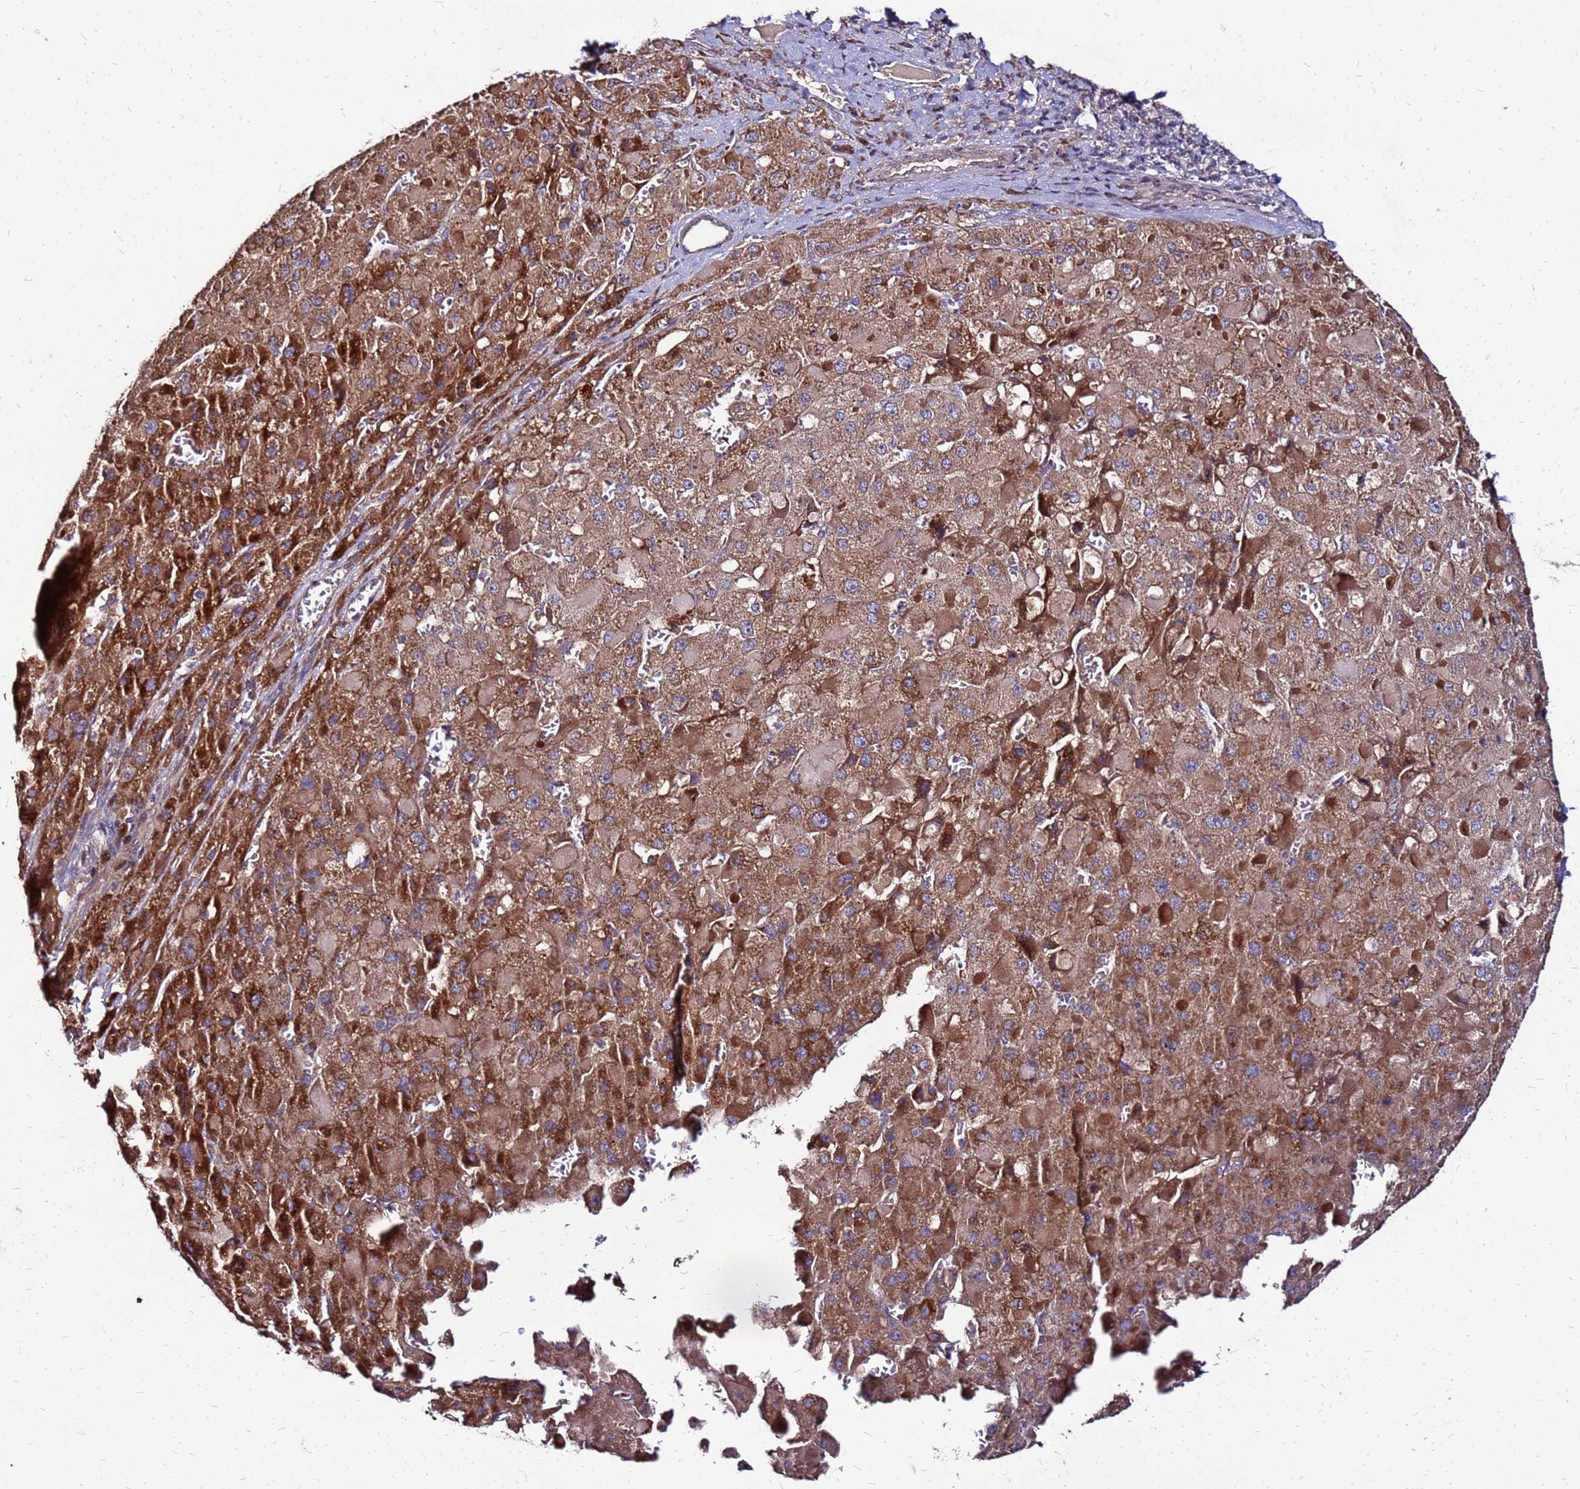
{"staining": {"intensity": "strong", "quantity": ">75%", "location": "cytoplasmic/membranous"}, "tissue": "liver cancer", "cell_type": "Tumor cells", "image_type": "cancer", "snomed": [{"axis": "morphology", "description": "Carcinoma, Hepatocellular, NOS"}, {"axis": "topography", "description": "Liver"}], "caption": "High-power microscopy captured an IHC histopathology image of liver cancer, revealing strong cytoplasmic/membranous expression in about >75% of tumor cells. Nuclei are stained in blue.", "gene": "ARHGEF5", "patient": {"sex": "female", "age": 73}}